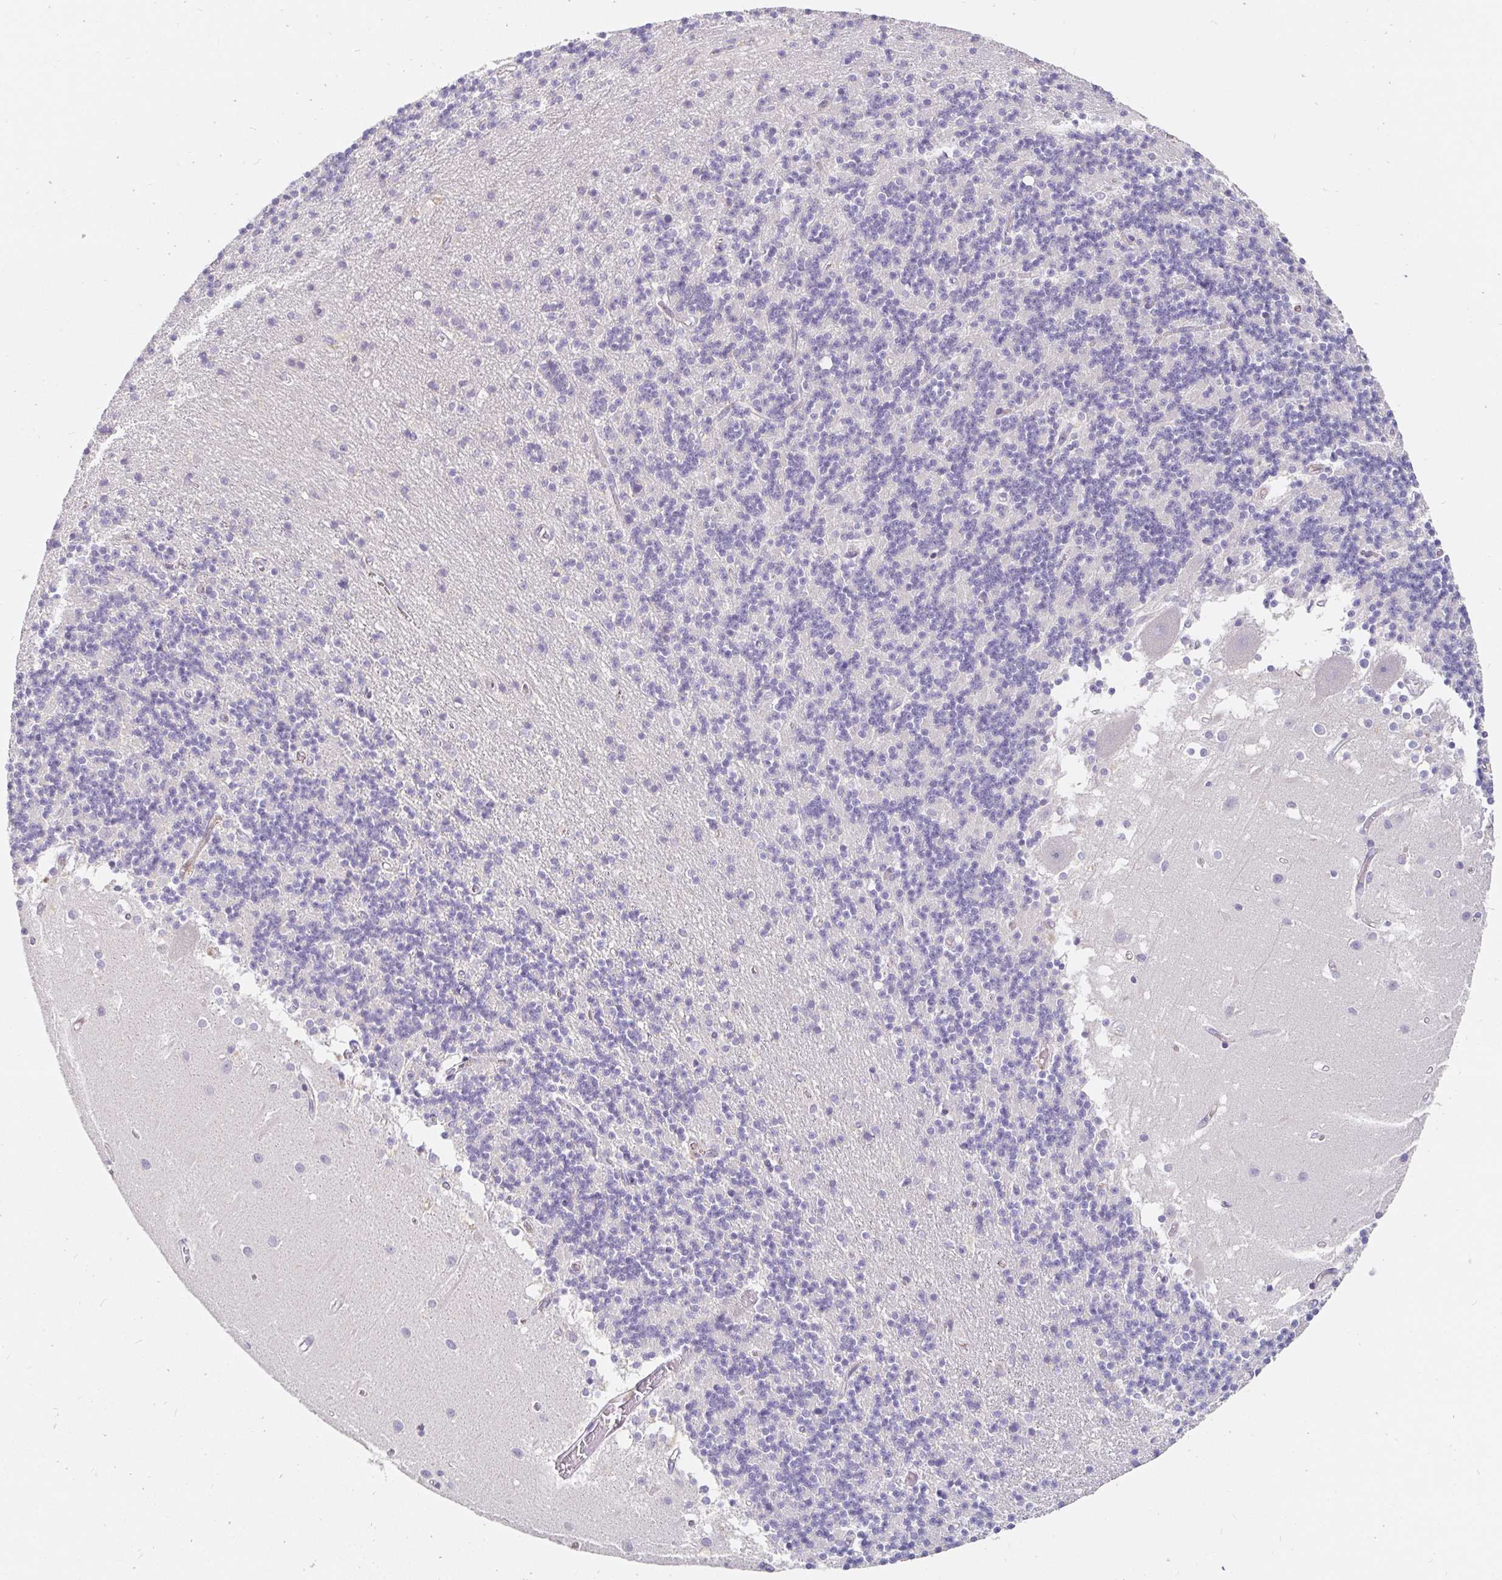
{"staining": {"intensity": "negative", "quantity": "none", "location": "none"}, "tissue": "cerebellum", "cell_type": "Cells in granular layer", "image_type": "normal", "snomed": [{"axis": "morphology", "description": "Normal tissue, NOS"}, {"axis": "topography", "description": "Cerebellum"}], "caption": "High power microscopy image of an immunohistochemistry histopathology image of unremarkable cerebellum, revealing no significant positivity in cells in granular layer.", "gene": "PDX1", "patient": {"sex": "male", "age": 54}}